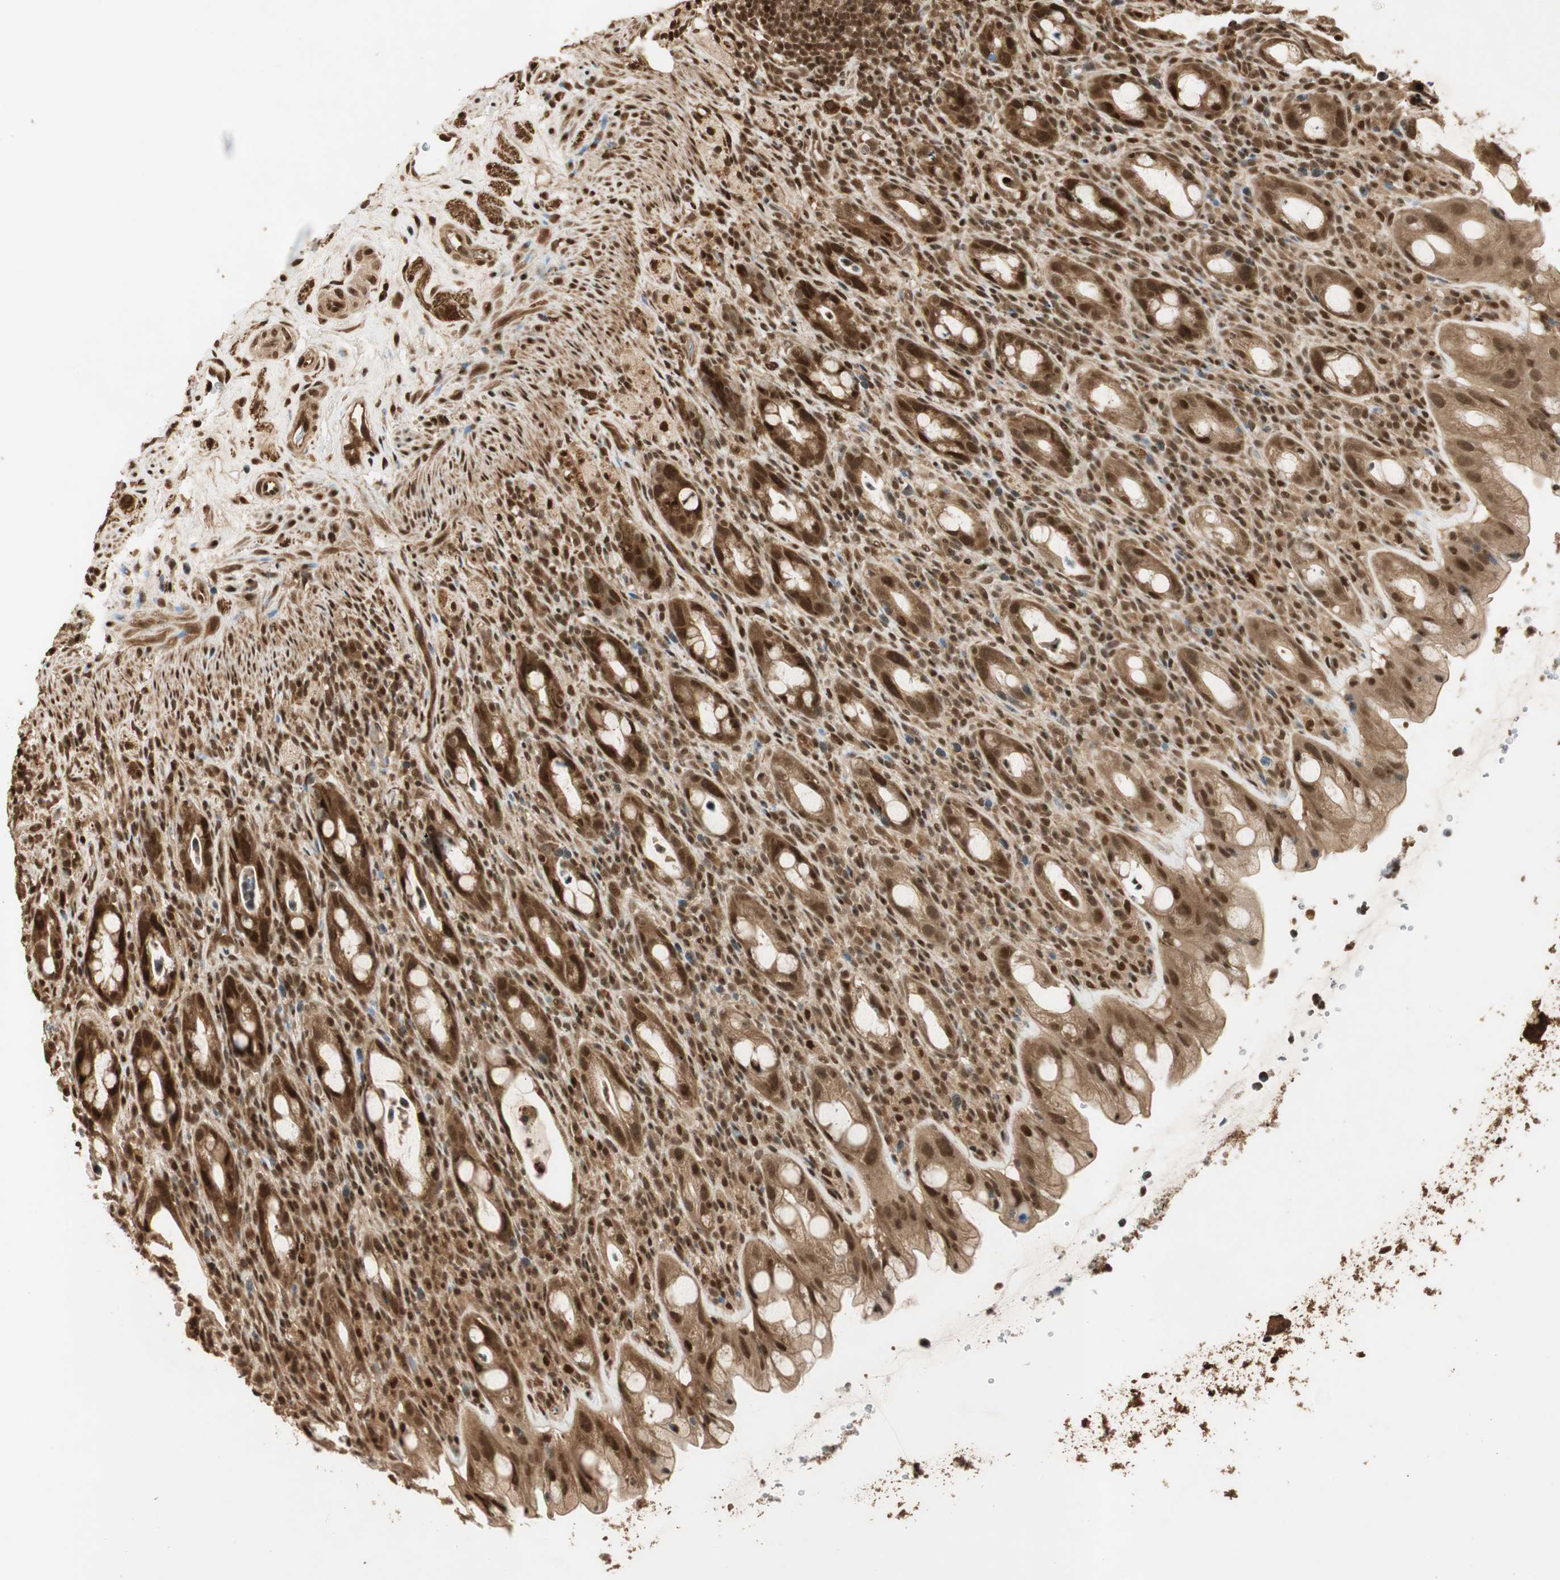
{"staining": {"intensity": "strong", "quantity": ">75%", "location": "cytoplasmic/membranous,nuclear"}, "tissue": "rectum", "cell_type": "Glandular cells", "image_type": "normal", "snomed": [{"axis": "morphology", "description": "Normal tissue, NOS"}, {"axis": "topography", "description": "Rectum"}], "caption": "A high amount of strong cytoplasmic/membranous,nuclear positivity is appreciated in about >75% of glandular cells in normal rectum.", "gene": "RPA3", "patient": {"sex": "male", "age": 44}}